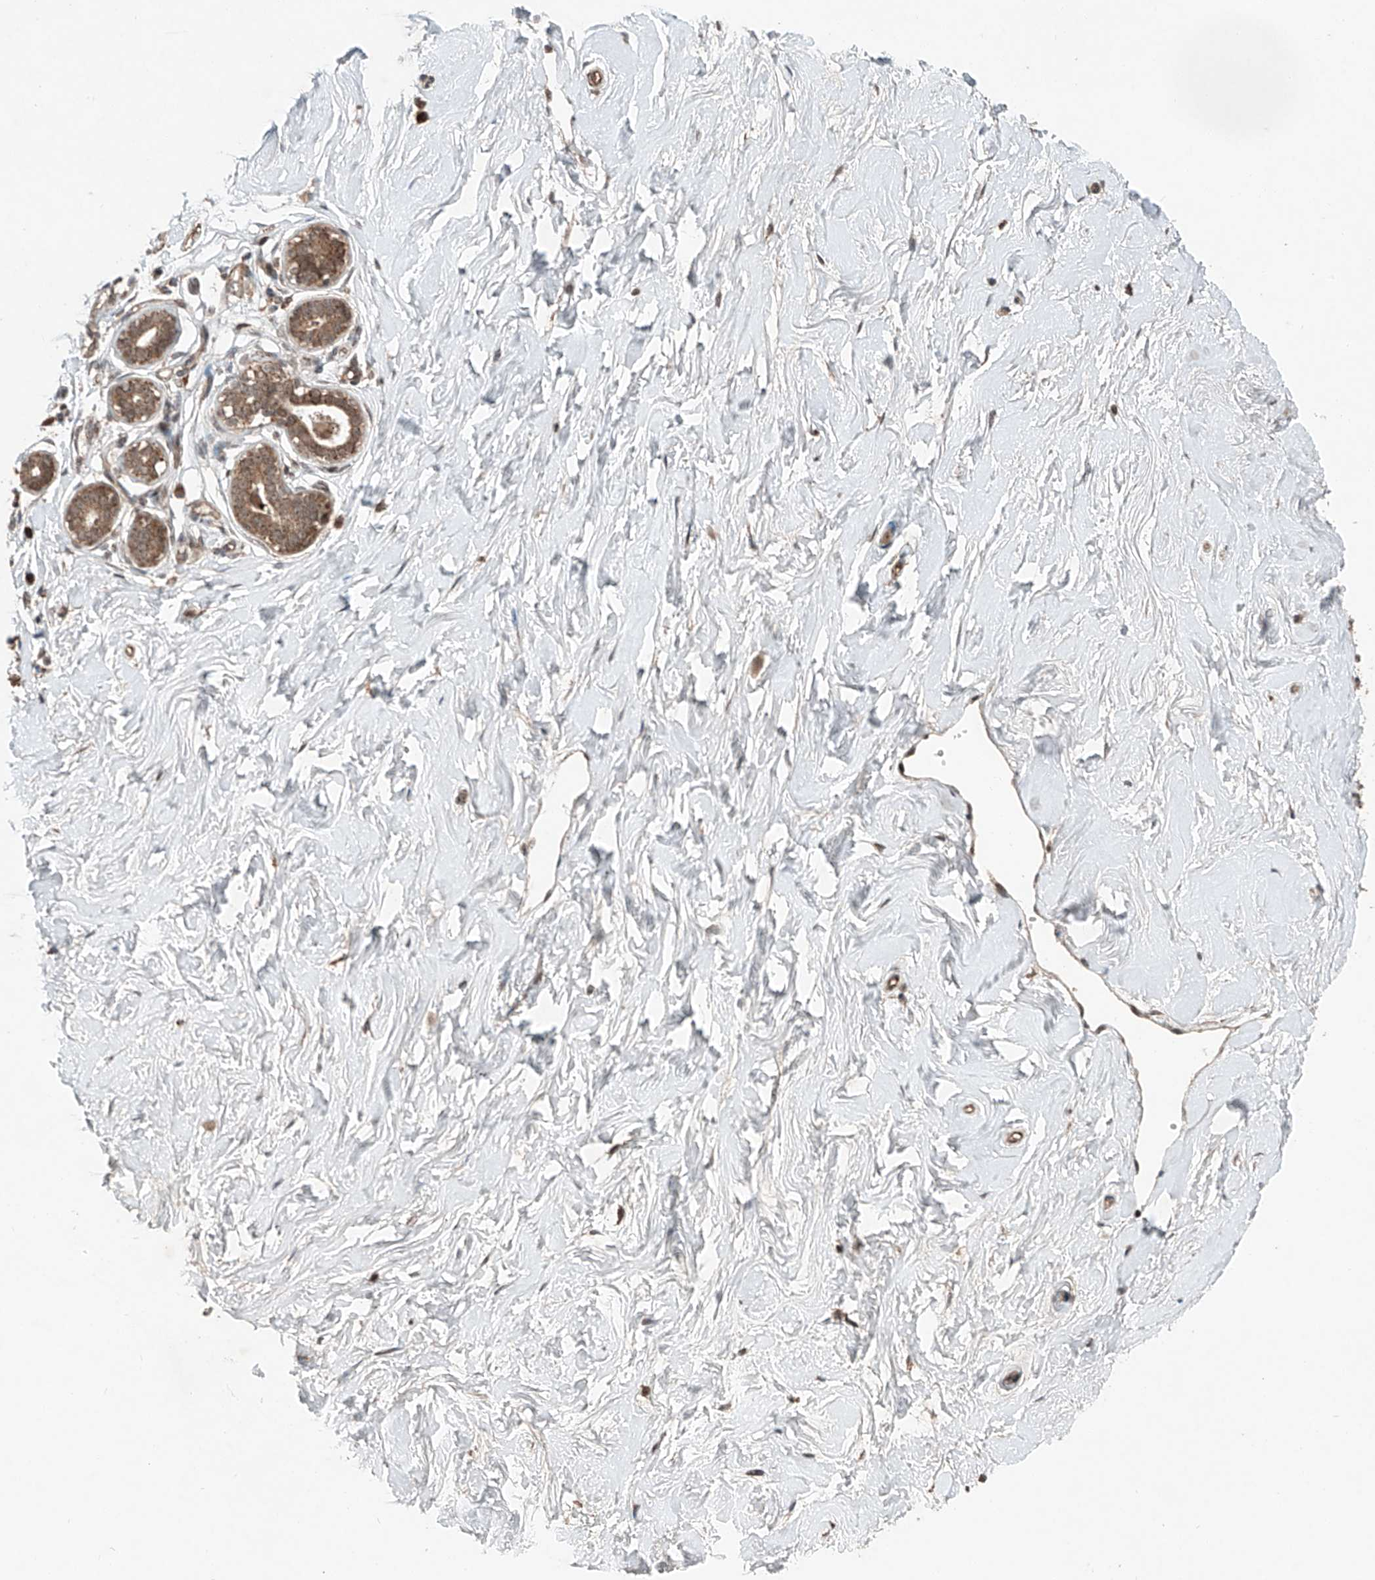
{"staining": {"intensity": "moderate", "quantity": ">75%", "location": "cytoplasmic/membranous"}, "tissue": "breast", "cell_type": "Adipocytes", "image_type": "normal", "snomed": [{"axis": "morphology", "description": "Normal tissue, NOS"}, {"axis": "morphology", "description": "Adenoma, NOS"}, {"axis": "topography", "description": "Breast"}], "caption": "IHC (DAB) staining of benign human breast reveals moderate cytoplasmic/membranous protein positivity in about >75% of adipocytes.", "gene": "ZNF620", "patient": {"sex": "female", "age": 23}}